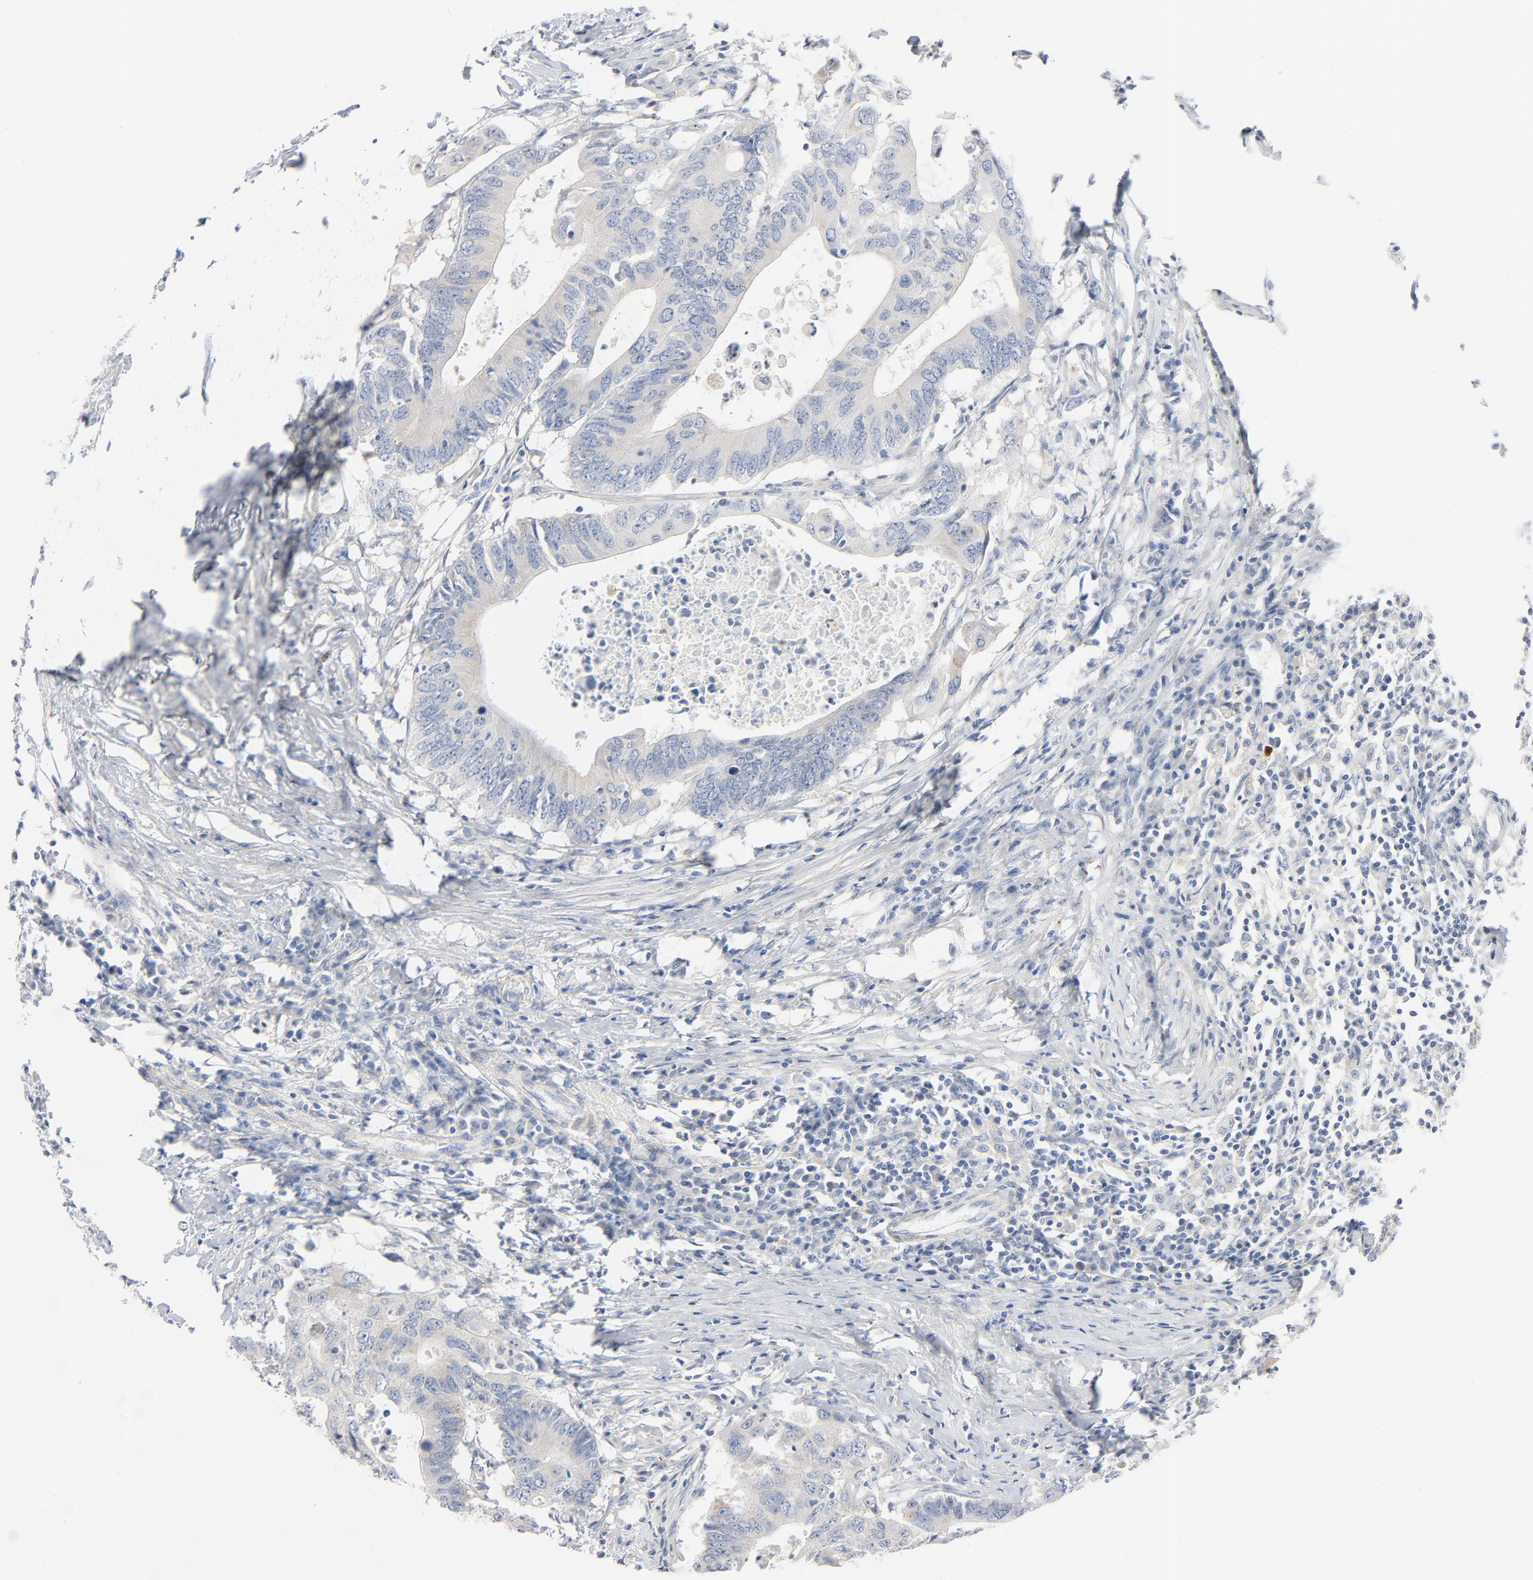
{"staining": {"intensity": "negative", "quantity": "none", "location": "none"}, "tissue": "colorectal cancer", "cell_type": "Tumor cells", "image_type": "cancer", "snomed": [{"axis": "morphology", "description": "Adenocarcinoma, NOS"}, {"axis": "topography", "description": "Colon"}], "caption": "The image demonstrates no significant staining in tumor cells of colorectal cancer.", "gene": "IFT43", "patient": {"sex": "male", "age": 71}}